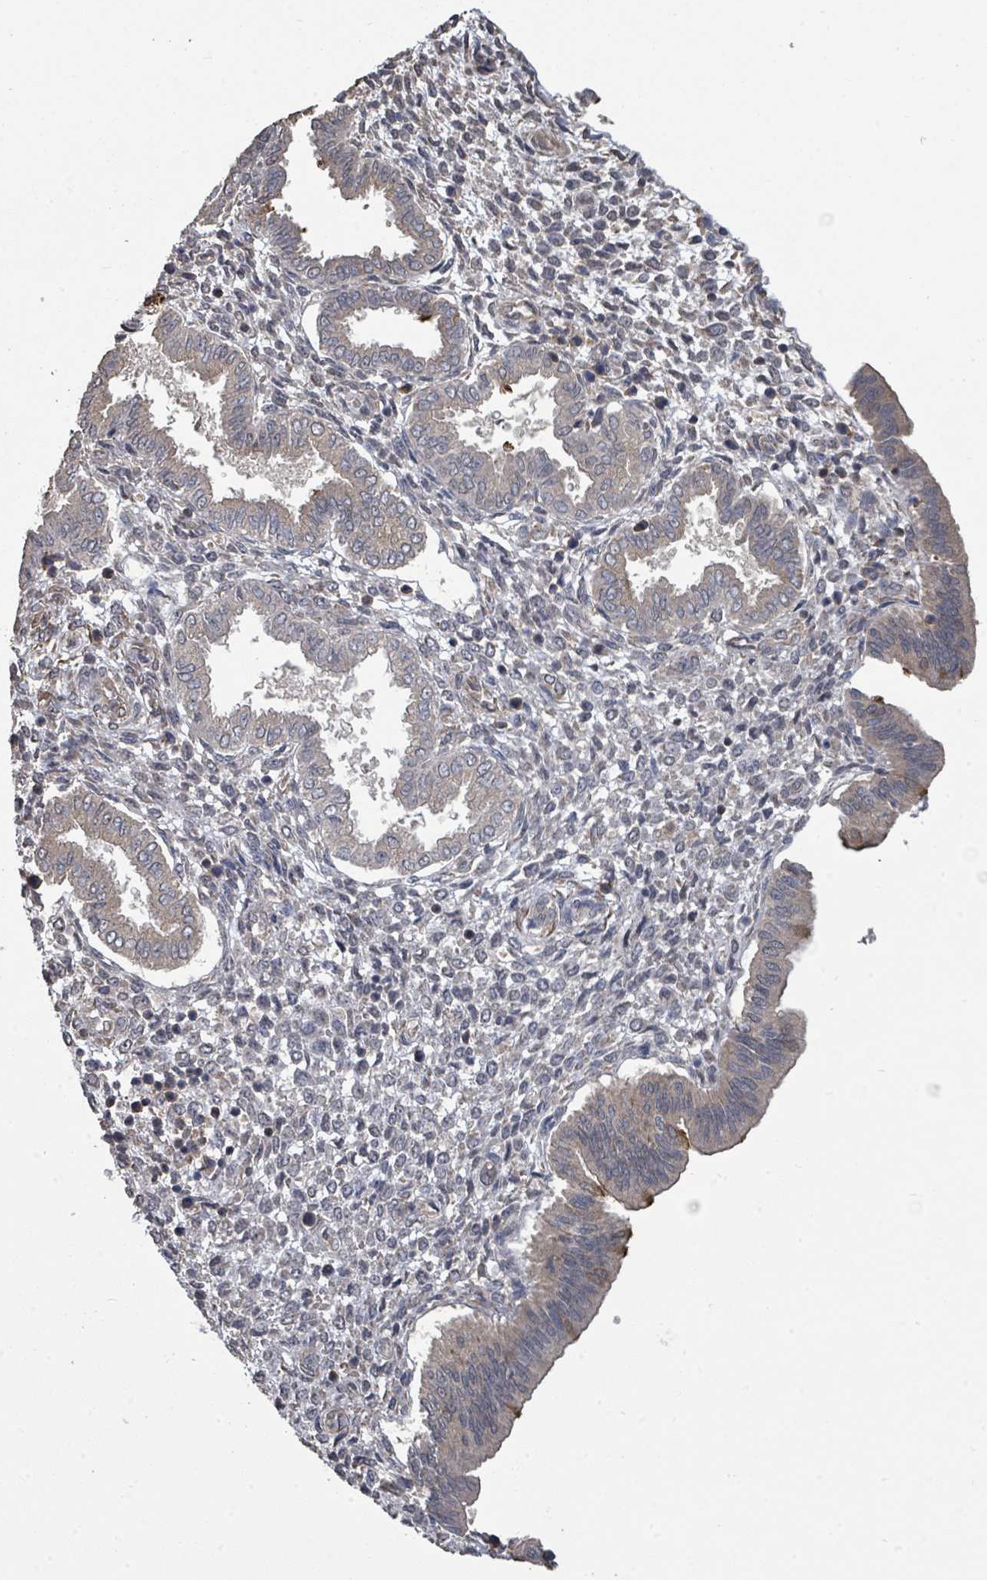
{"staining": {"intensity": "negative", "quantity": "none", "location": "none"}, "tissue": "endometrium", "cell_type": "Cells in endometrial stroma", "image_type": "normal", "snomed": [{"axis": "morphology", "description": "Normal tissue, NOS"}, {"axis": "topography", "description": "Endometrium"}], "caption": "High magnification brightfield microscopy of benign endometrium stained with DAB (brown) and counterstained with hematoxylin (blue): cells in endometrial stroma show no significant expression. (DAB IHC visualized using brightfield microscopy, high magnification).", "gene": "SLC9A7", "patient": {"sex": "female", "age": 24}}